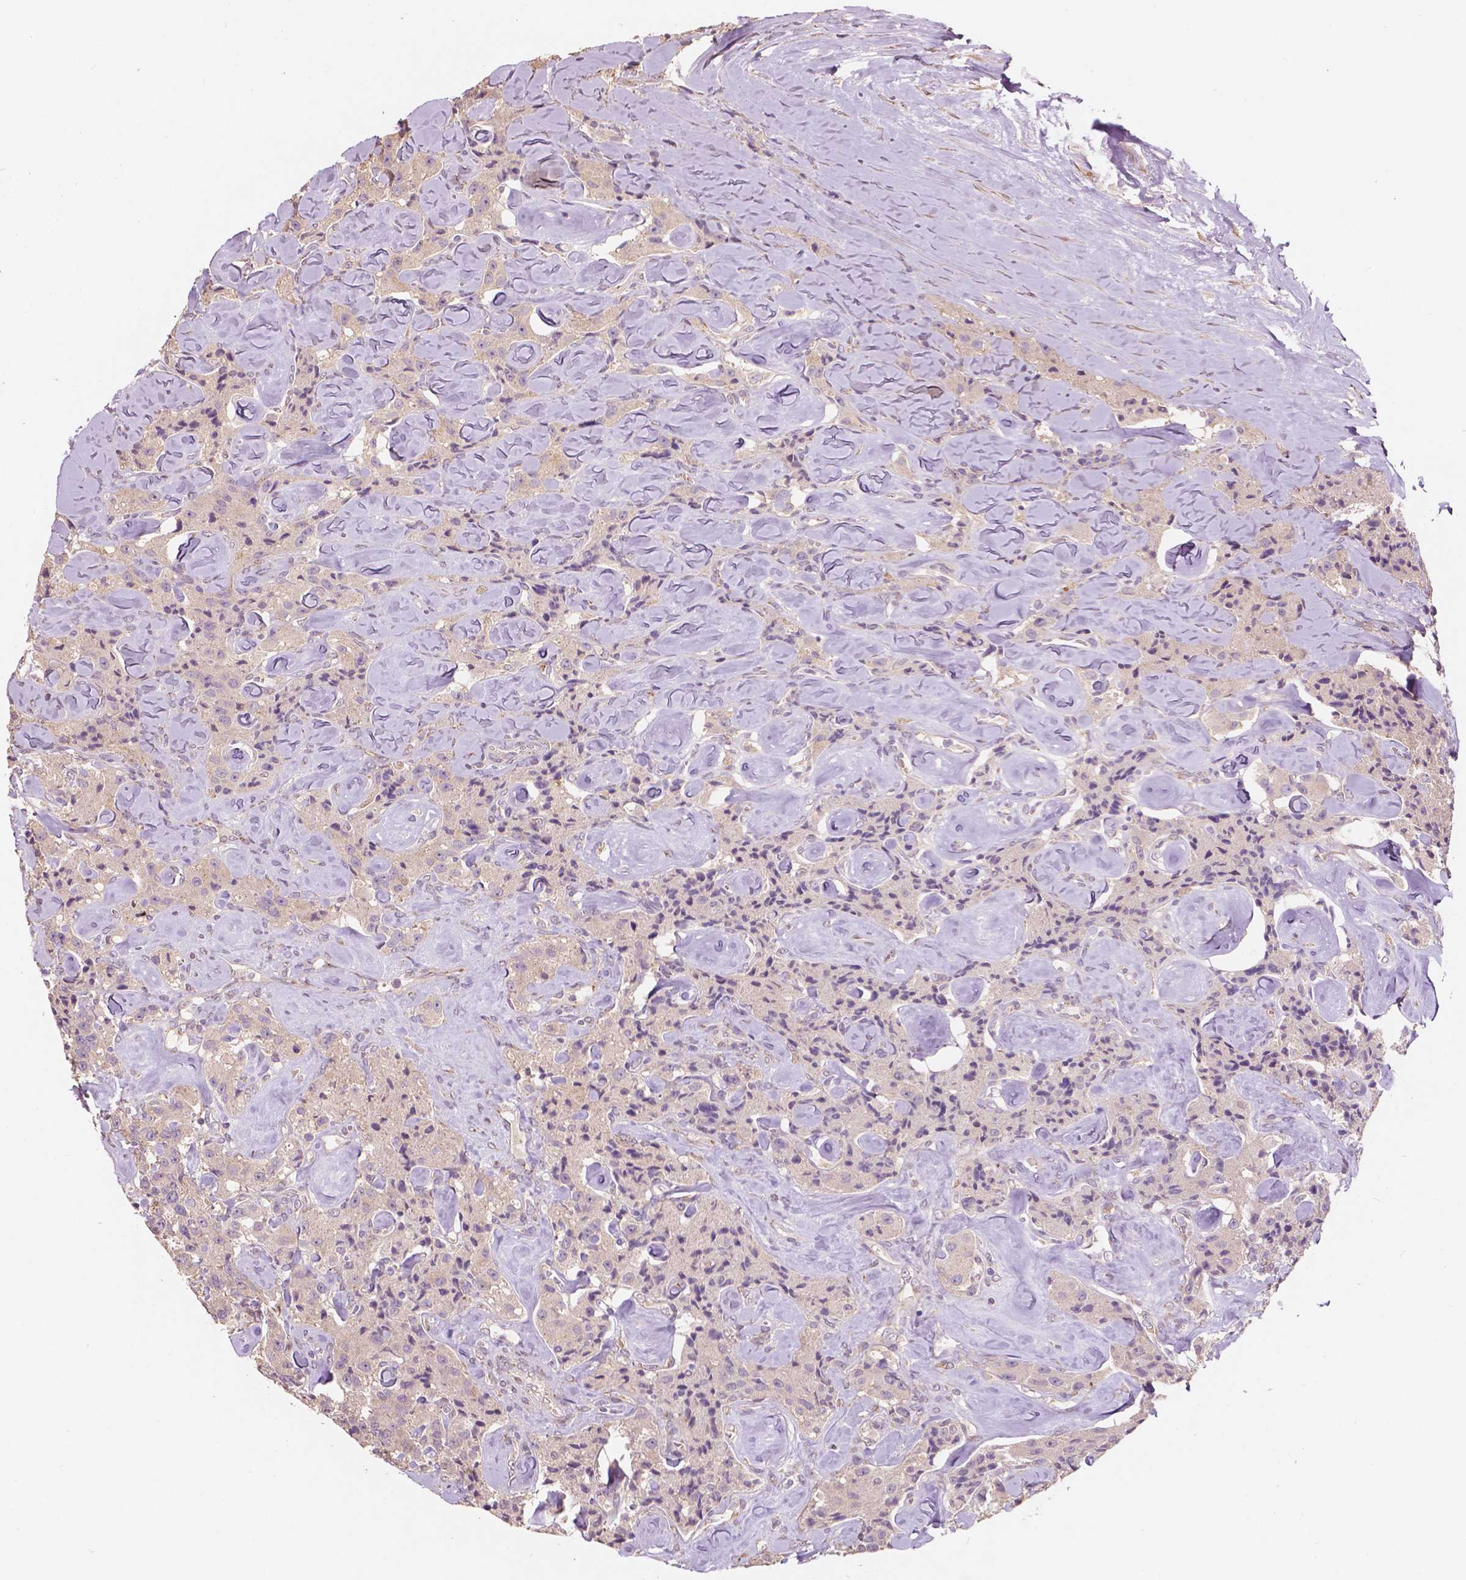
{"staining": {"intensity": "negative", "quantity": "none", "location": "none"}, "tissue": "carcinoid", "cell_type": "Tumor cells", "image_type": "cancer", "snomed": [{"axis": "morphology", "description": "Carcinoid, malignant, NOS"}, {"axis": "topography", "description": "Pancreas"}], "caption": "This micrograph is of carcinoid stained with immunohistochemistry (IHC) to label a protein in brown with the nuclei are counter-stained blue. There is no staining in tumor cells.", "gene": "CHPT1", "patient": {"sex": "male", "age": 41}}